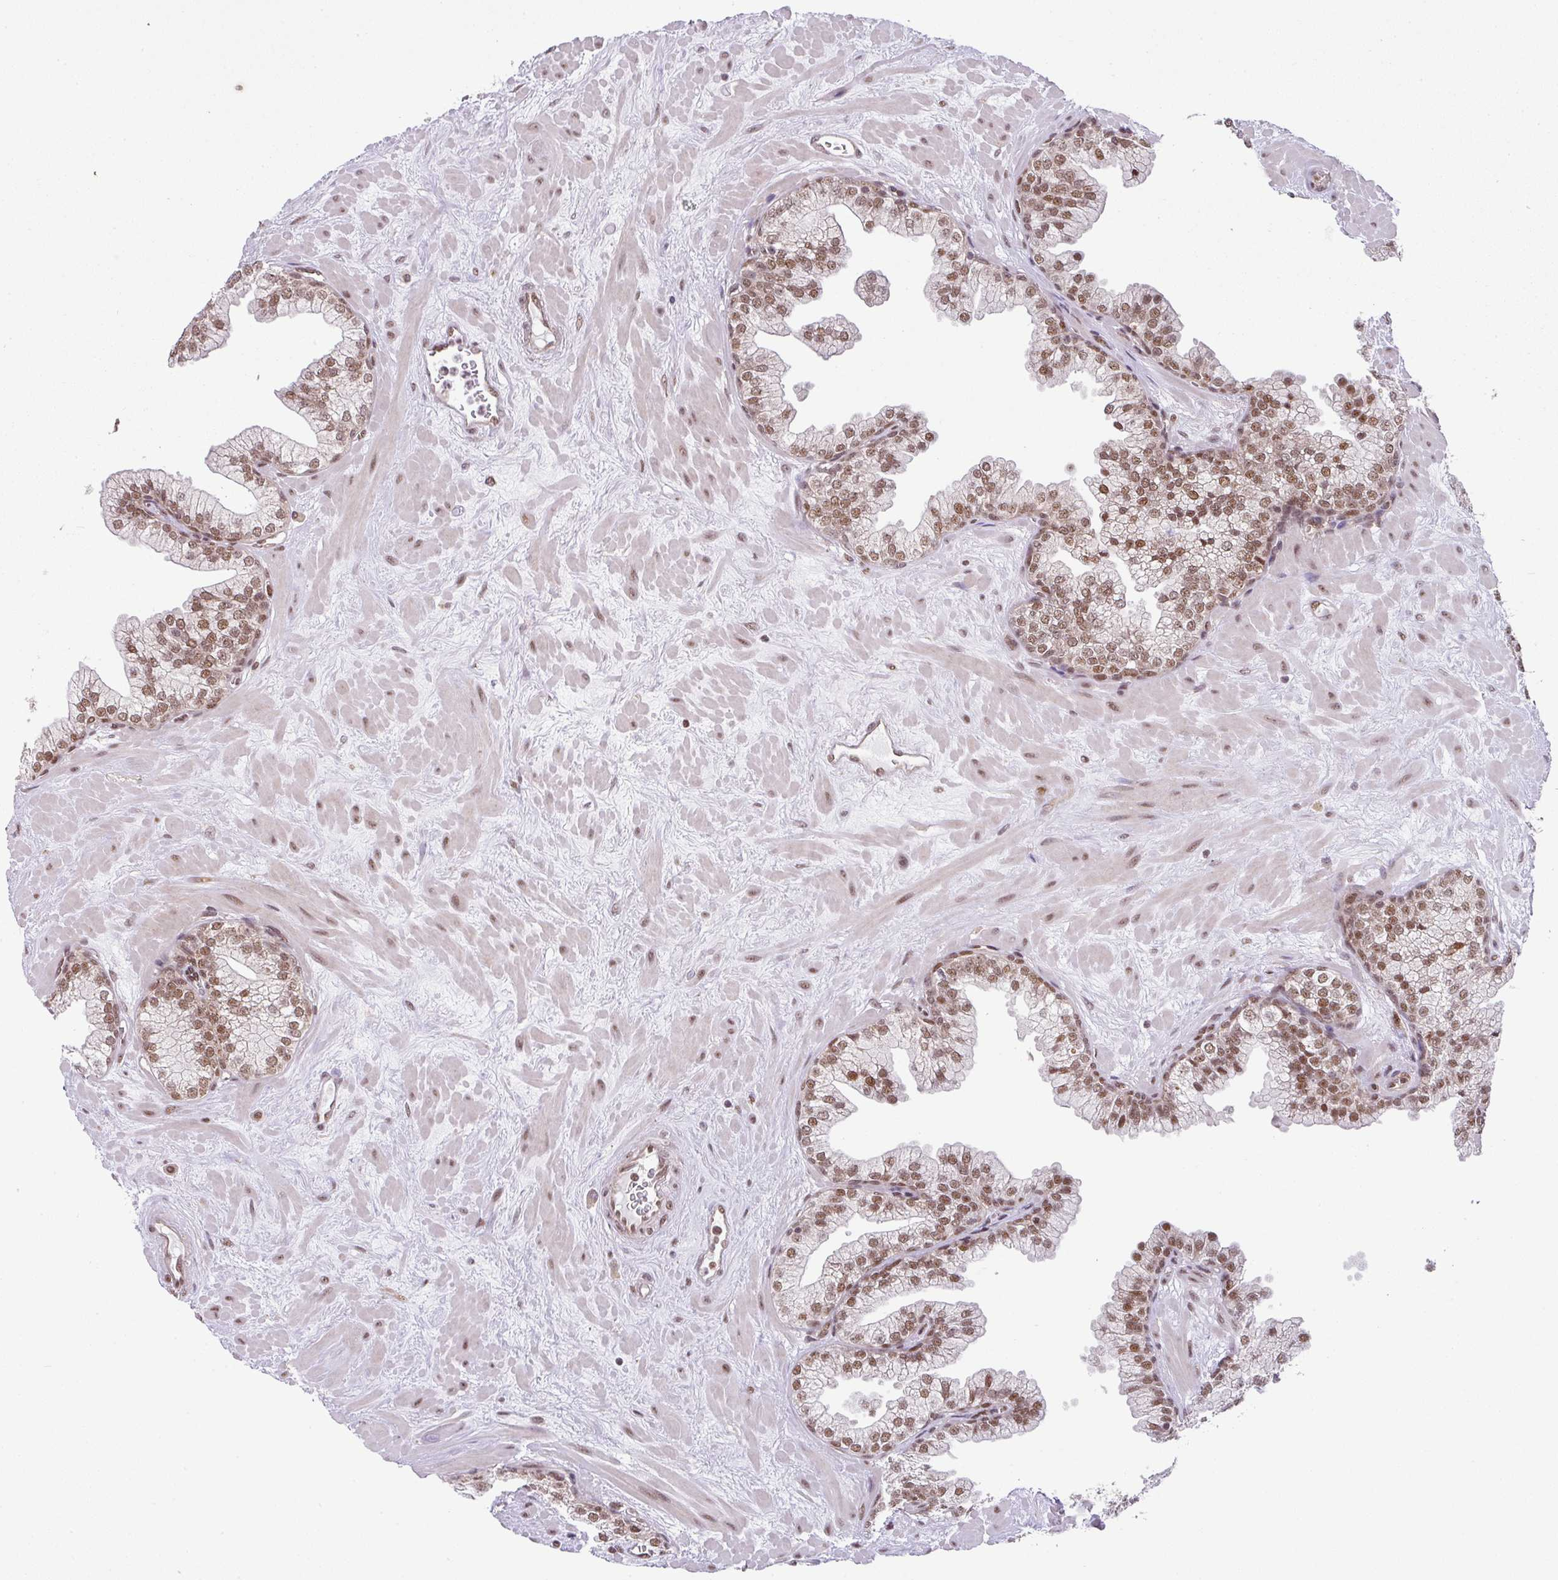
{"staining": {"intensity": "moderate", "quantity": ">75%", "location": "nuclear"}, "tissue": "prostate", "cell_type": "Glandular cells", "image_type": "normal", "snomed": [{"axis": "morphology", "description": "Normal tissue, NOS"}, {"axis": "topography", "description": "Prostate"}, {"axis": "topography", "description": "Peripheral nerve tissue"}], "caption": "Protein staining demonstrates moderate nuclear expression in about >75% of glandular cells in benign prostate.", "gene": "PLK1", "patient": {"sex": "male", "age": 61}}